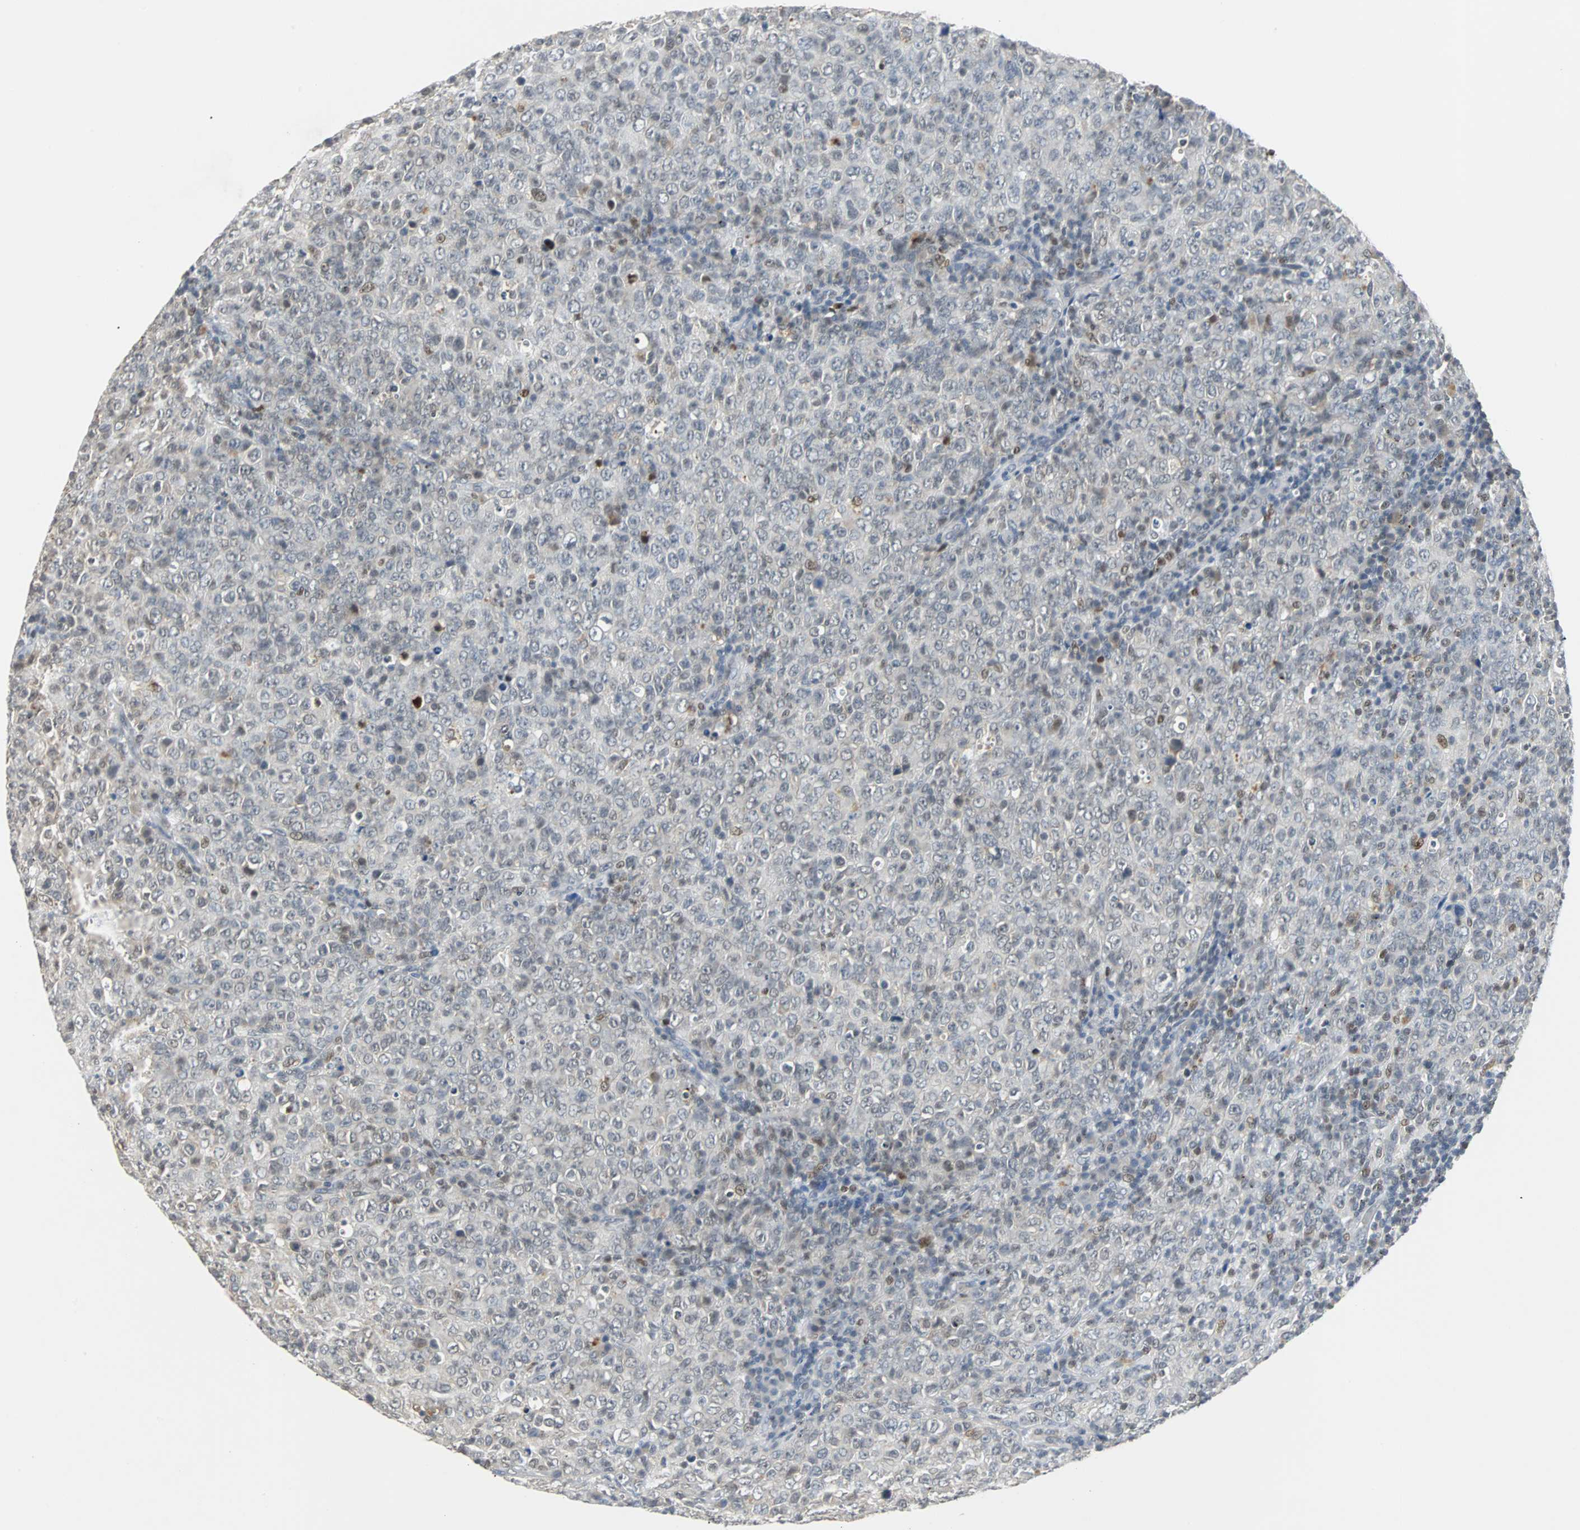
{"staining": {"intensity": "weak", "quantity": "<25%", "location": "nuclear"}, "tissue": "lymphoma", "cell_type": "Tumor cells", "image_type": "cancer", "snomed": [{"axis": "morphology", "description": "Malignant lymphoma, non-Hodgkin's type, High grade"}, {"axis": "topography", "description": "Tonsil"}], "caption": "This is a histopathology image of immunohistochemistry (IHC) staining of high-grade malignant lymphoma, non-Hodgkin's type, which shows no positivity in tumor cells. Nuclei are stained in blue.", "gene": "HLX", "patient": {"sex": "female", "age": 36}}